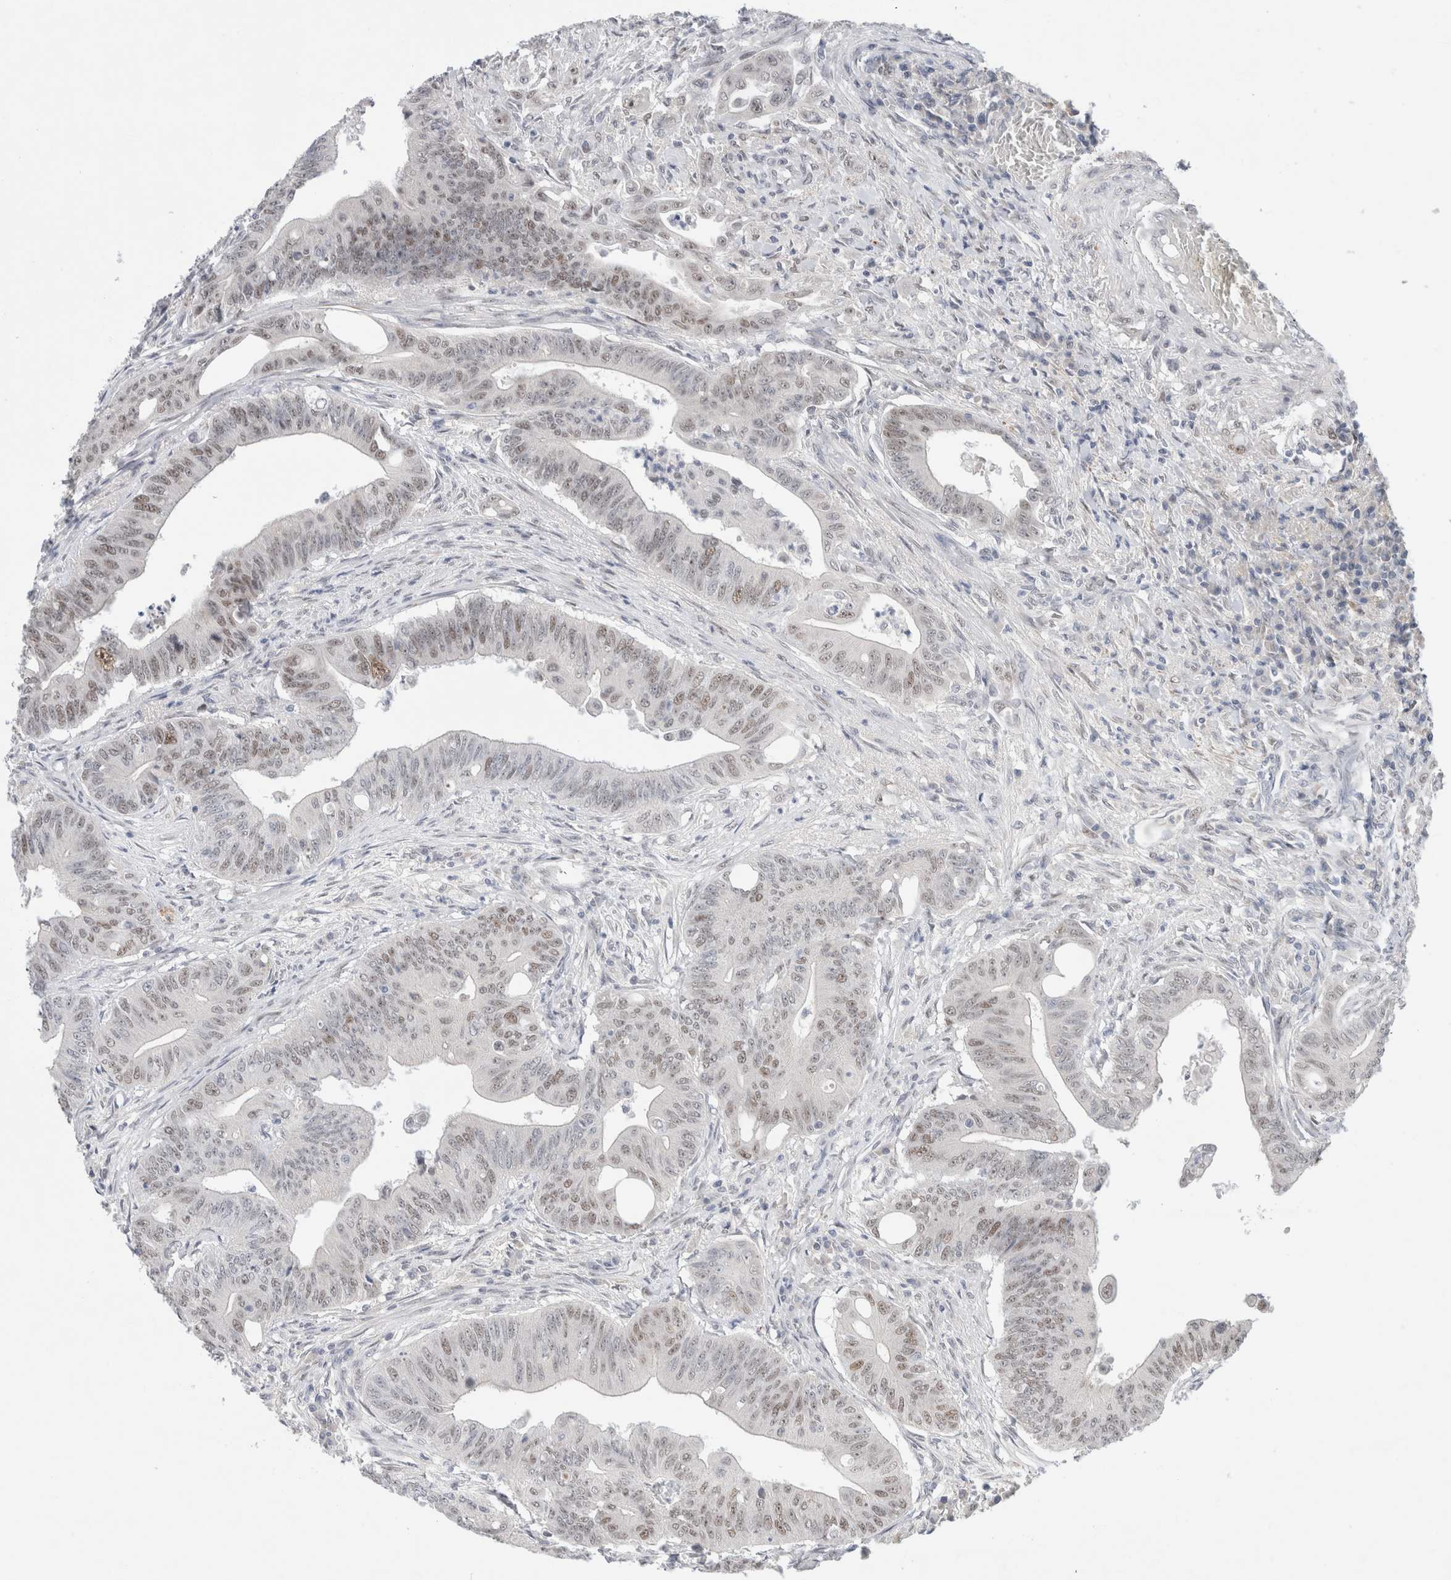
{"staining": {"intensity": "weak", "quantity": "25%-75%", "location": "nuclear"}, "tissue": "colorectal cancer", "cell_type": "Tumor cells", "image_type": "cancer", "snomed": [{"axis": "morphology", "description": "Adenoma, NOS"}, {"axis": "morphology", "description": "Adenocarcinoma, NOS"}, {"axis": "topography", "description": "Colon"}], "caption": "High-magnification brightfield microscopy of colorectal cancer stained with DAB (3,3'-diaminobenzidine) (brown) and counterstained with hematoxylin (blue). tumor cells exhibit weak nuclear expression is seen in approximately25%-75% of cells. Ihc stains the protein in brown and the nuclei are stained blue.", "gene": "KNL1", "patient": {"sex": "male", "age": 79}}